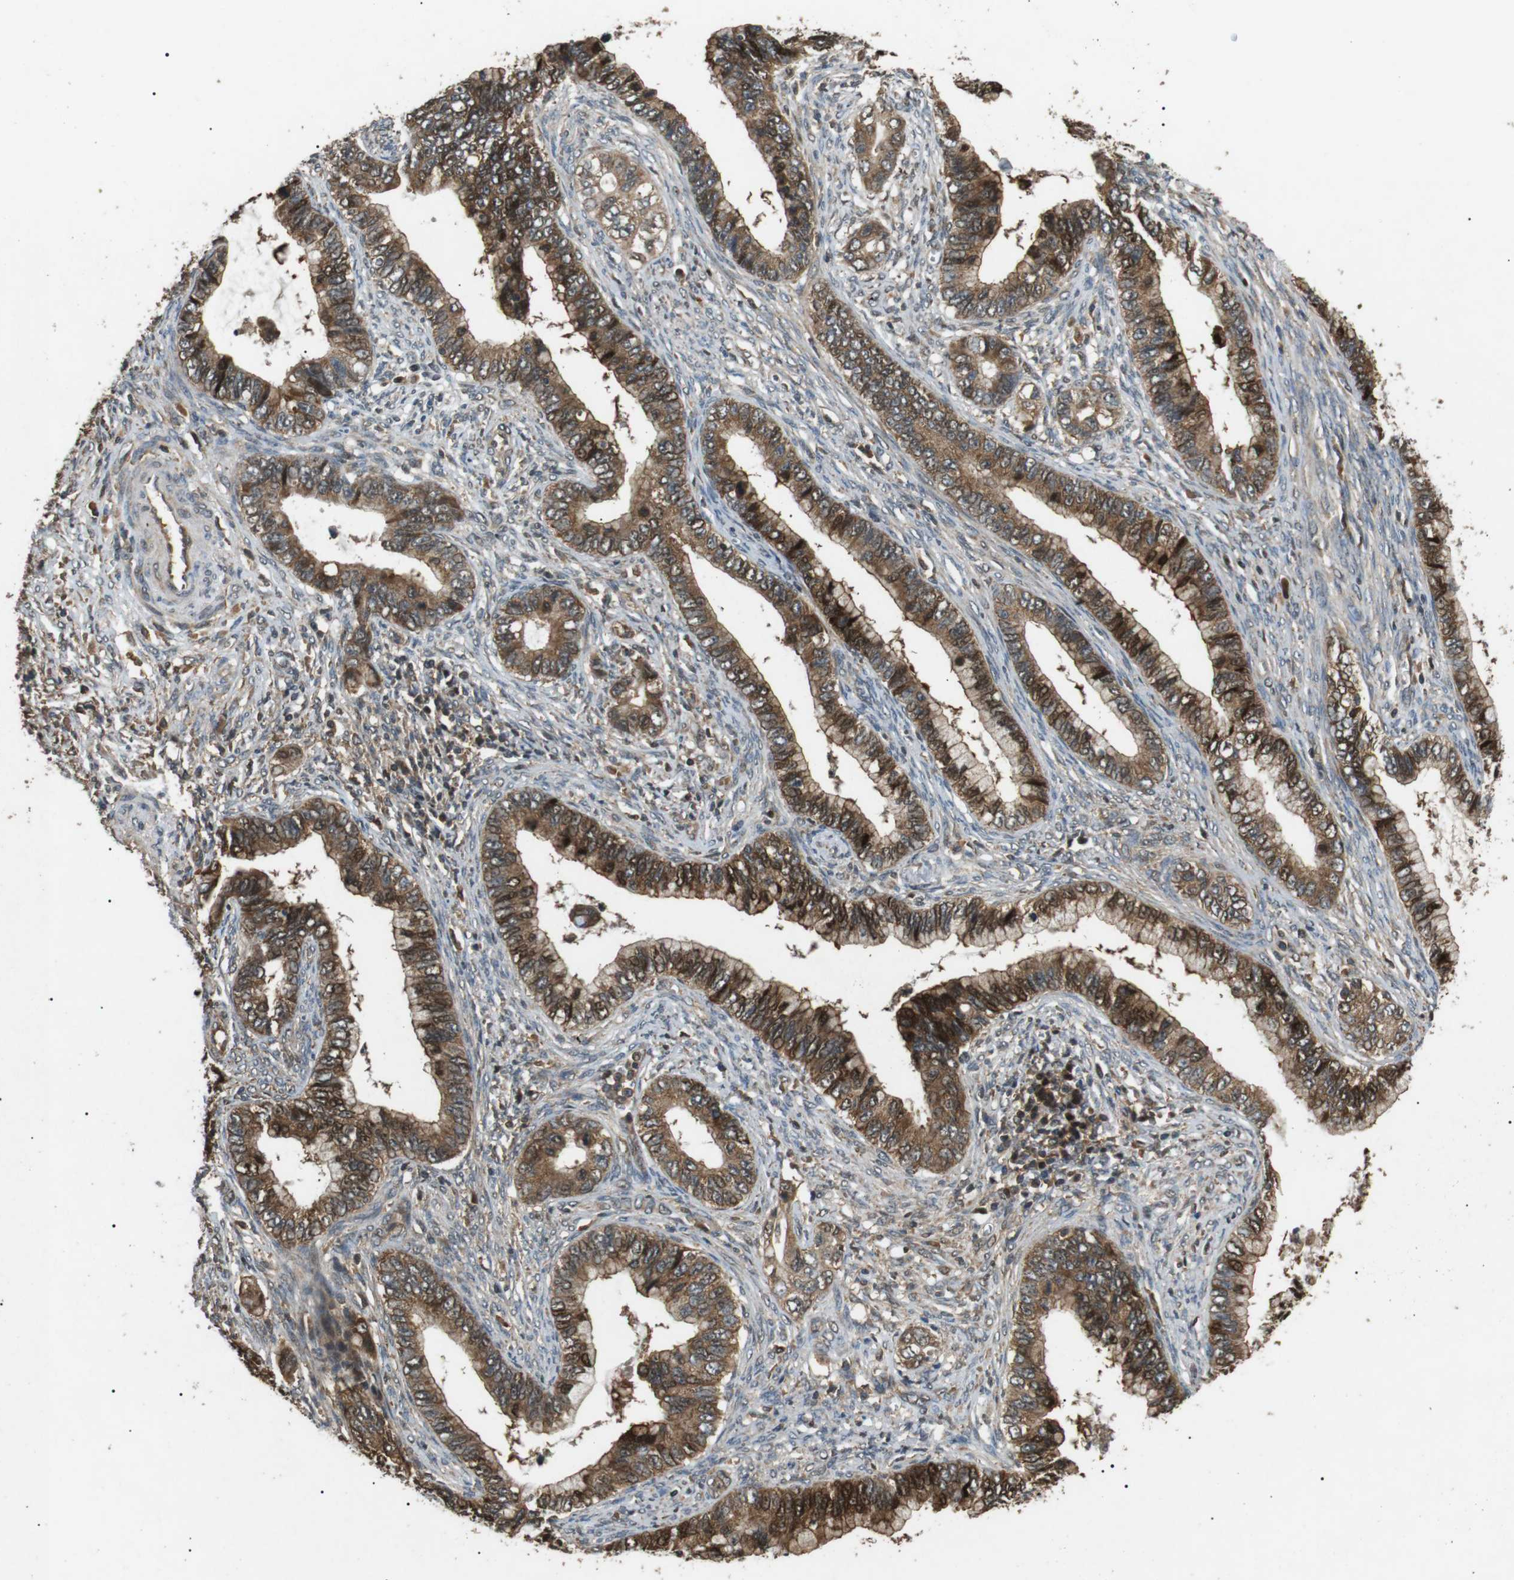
{"staining": {"intensity": "moderate", "quantity": ">75%", "location": "cytoplasmic/membranous"}, "tissue": "cervical cancer", "cell_type": "Tumor cells", "image_type": "cancer", "snomed": [{"axis": "morphology", "description": "Adenocarcinoma, NOS"}, {"axis": "topography", "description": "Cervix"}], "caption": "Tumor cells reveal moderate cytoplasmic/membranous positivity in approximately >75% of cells in cervical cancer (adenocarcinoma). The staining was performed using DAB to visualize the protein expression in brown, while the nuclei were stained in blue with hematoxylin (Magnification: 20x).", "gene": "TBC1D15", "patient": {"sex": "female", "age": 44}}